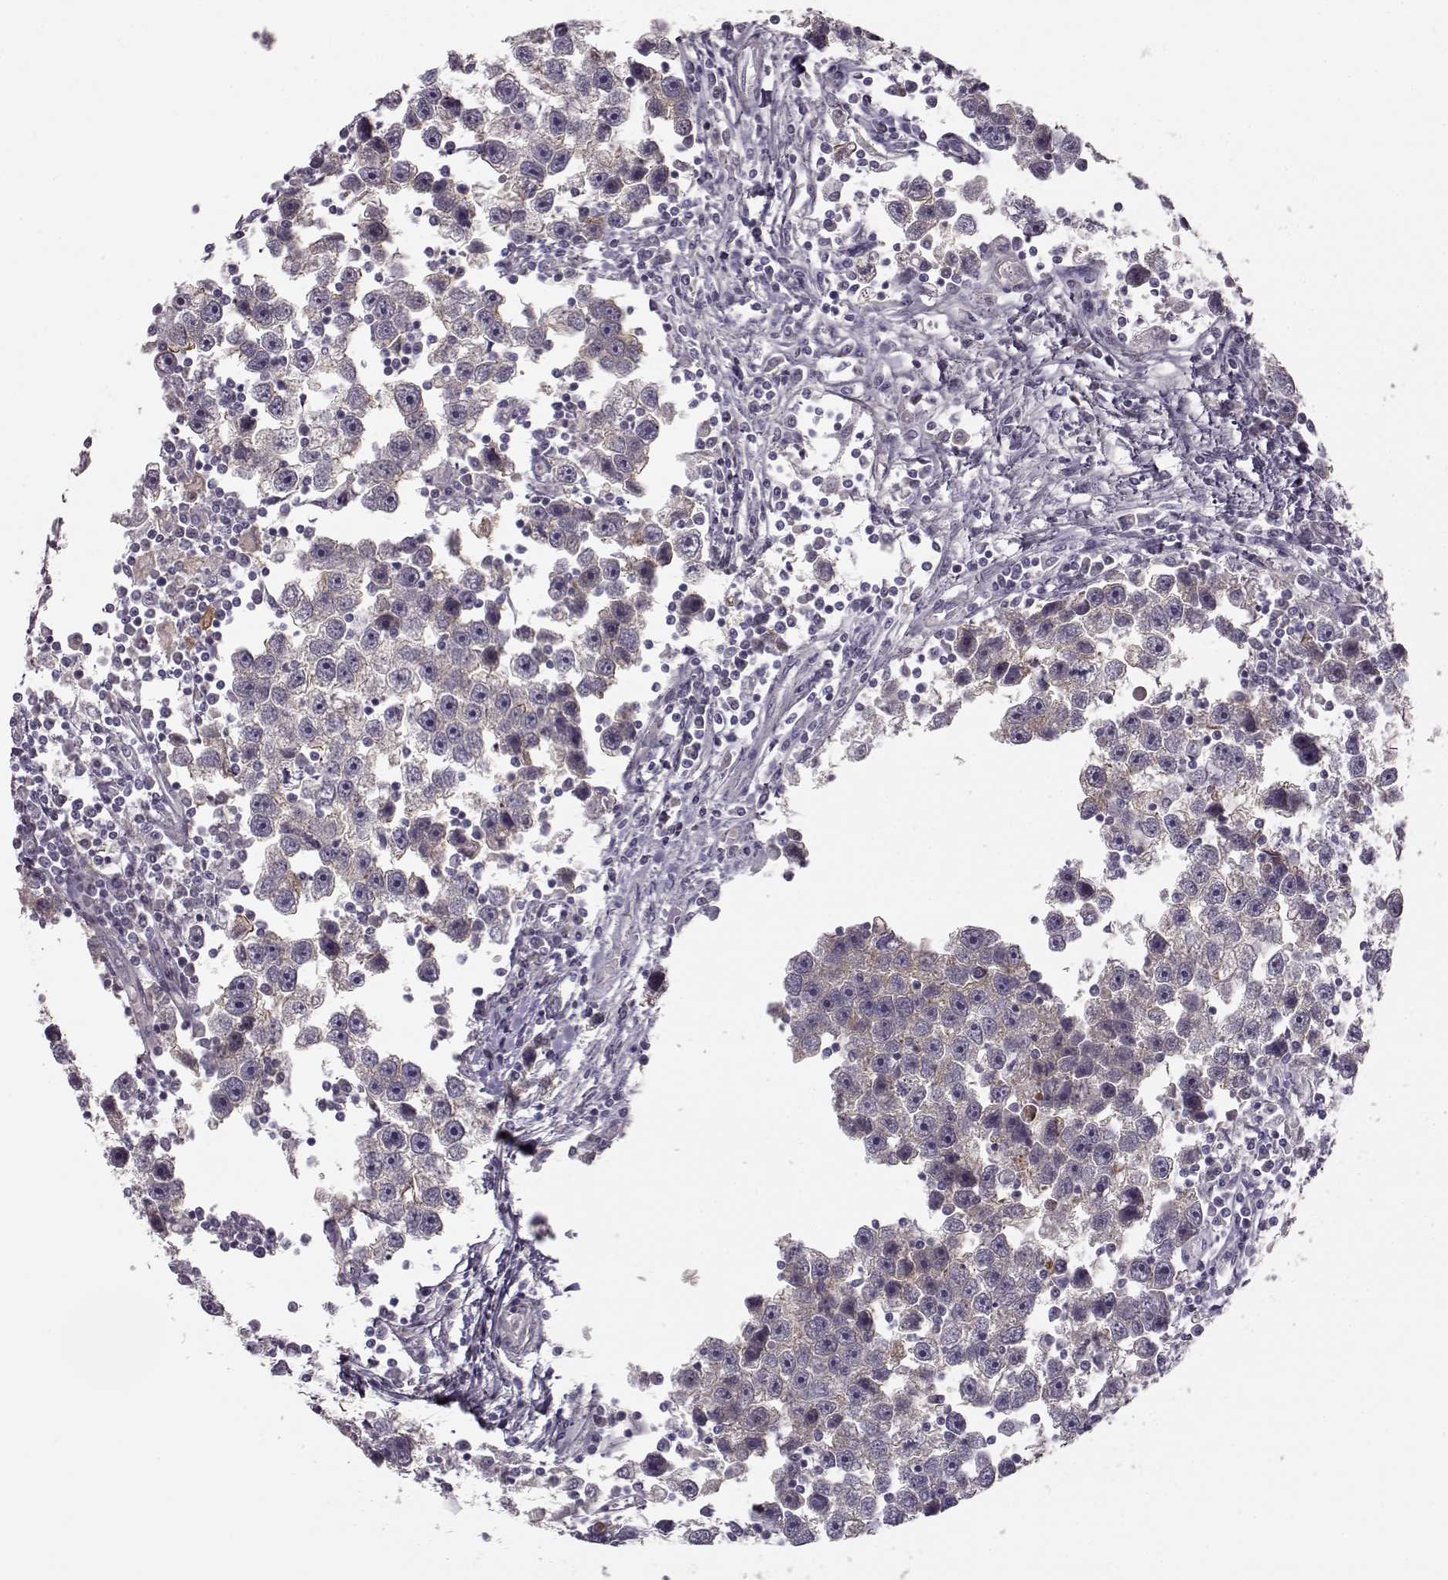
{"staining": {"intensity": "negative", "quantity": "none", "location": "none"}, "tissue": "testis cancer", "cell_type": "Tumor cells", "image_type": "cancer", "snomed": [{"axis": "morphology", "description": "Seminoma, NOS"}, {"axis": "topography", "description": "Testis"}], "caption": "There is no significant staining in tumor cells of testis cancer (seminoma).", "gene": "MTR", "patient": {"sex": "male", "age": 30}}